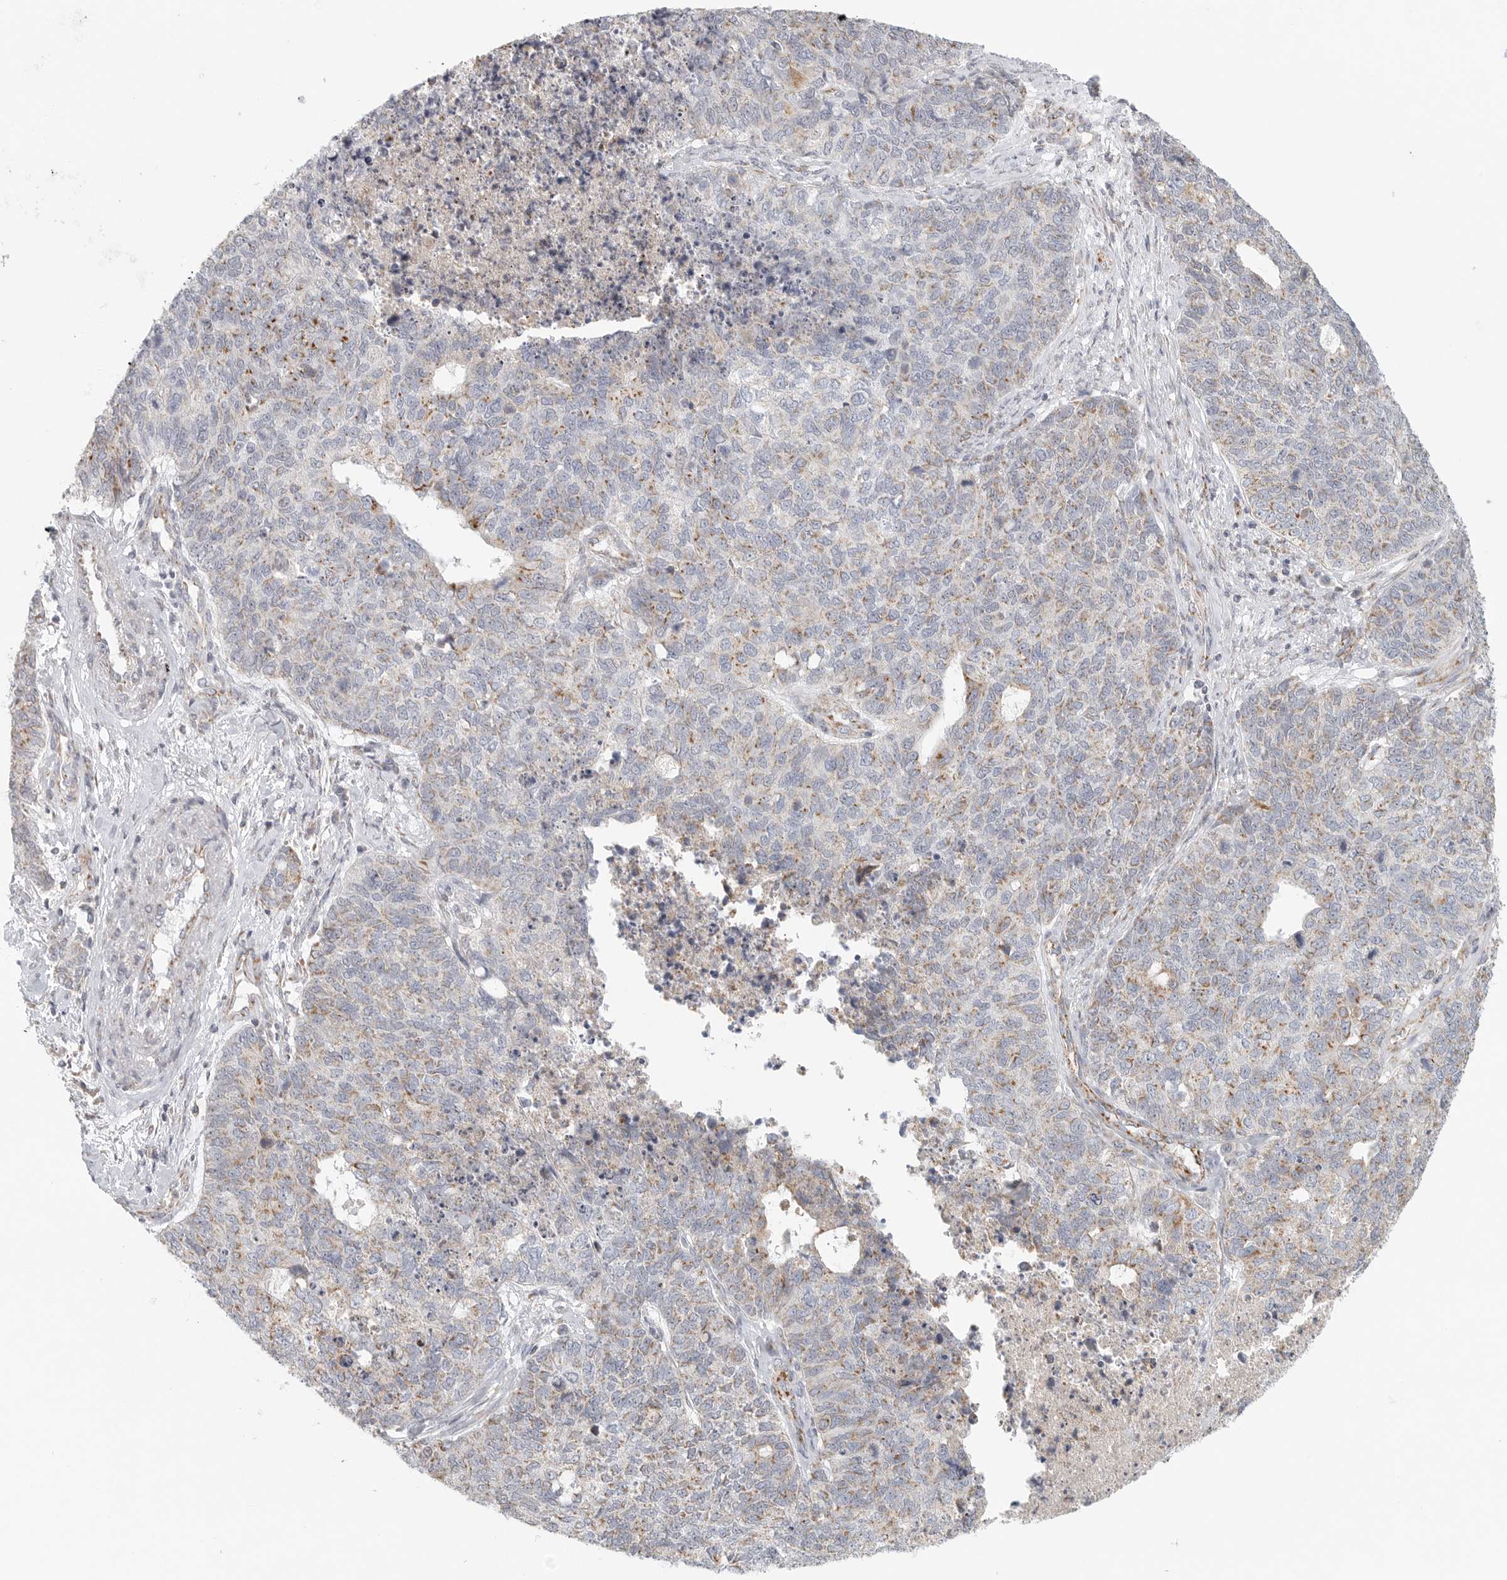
{"staining": {"intensity": "moderate", "quantity": "25%-75%", "location": "cytoplasmic/membranous"}, "tissue": "cervical cancer", "cell_type": "Tumor cells", "image_type": "cancer", "snomed": [{"axis": "morphology", "description": "Squamous cell carcinoma, NOS"}, {"axis": "topography", "description": "Cervix"}], "caption": "Immunohistochemical staining of human cervical squamous cell carcinoma reveals moderate cytoplasmic/membranous protein expression in about 25%-75% of tumor cells. Using DAB (3,3'-diaminobenzidine) (brown) and hematoxylin (blue) stains, captured at high magnification using brightfield microscopy.", "gene": "SLC25A26", "patient": {"sex": "female", "age": 63}}